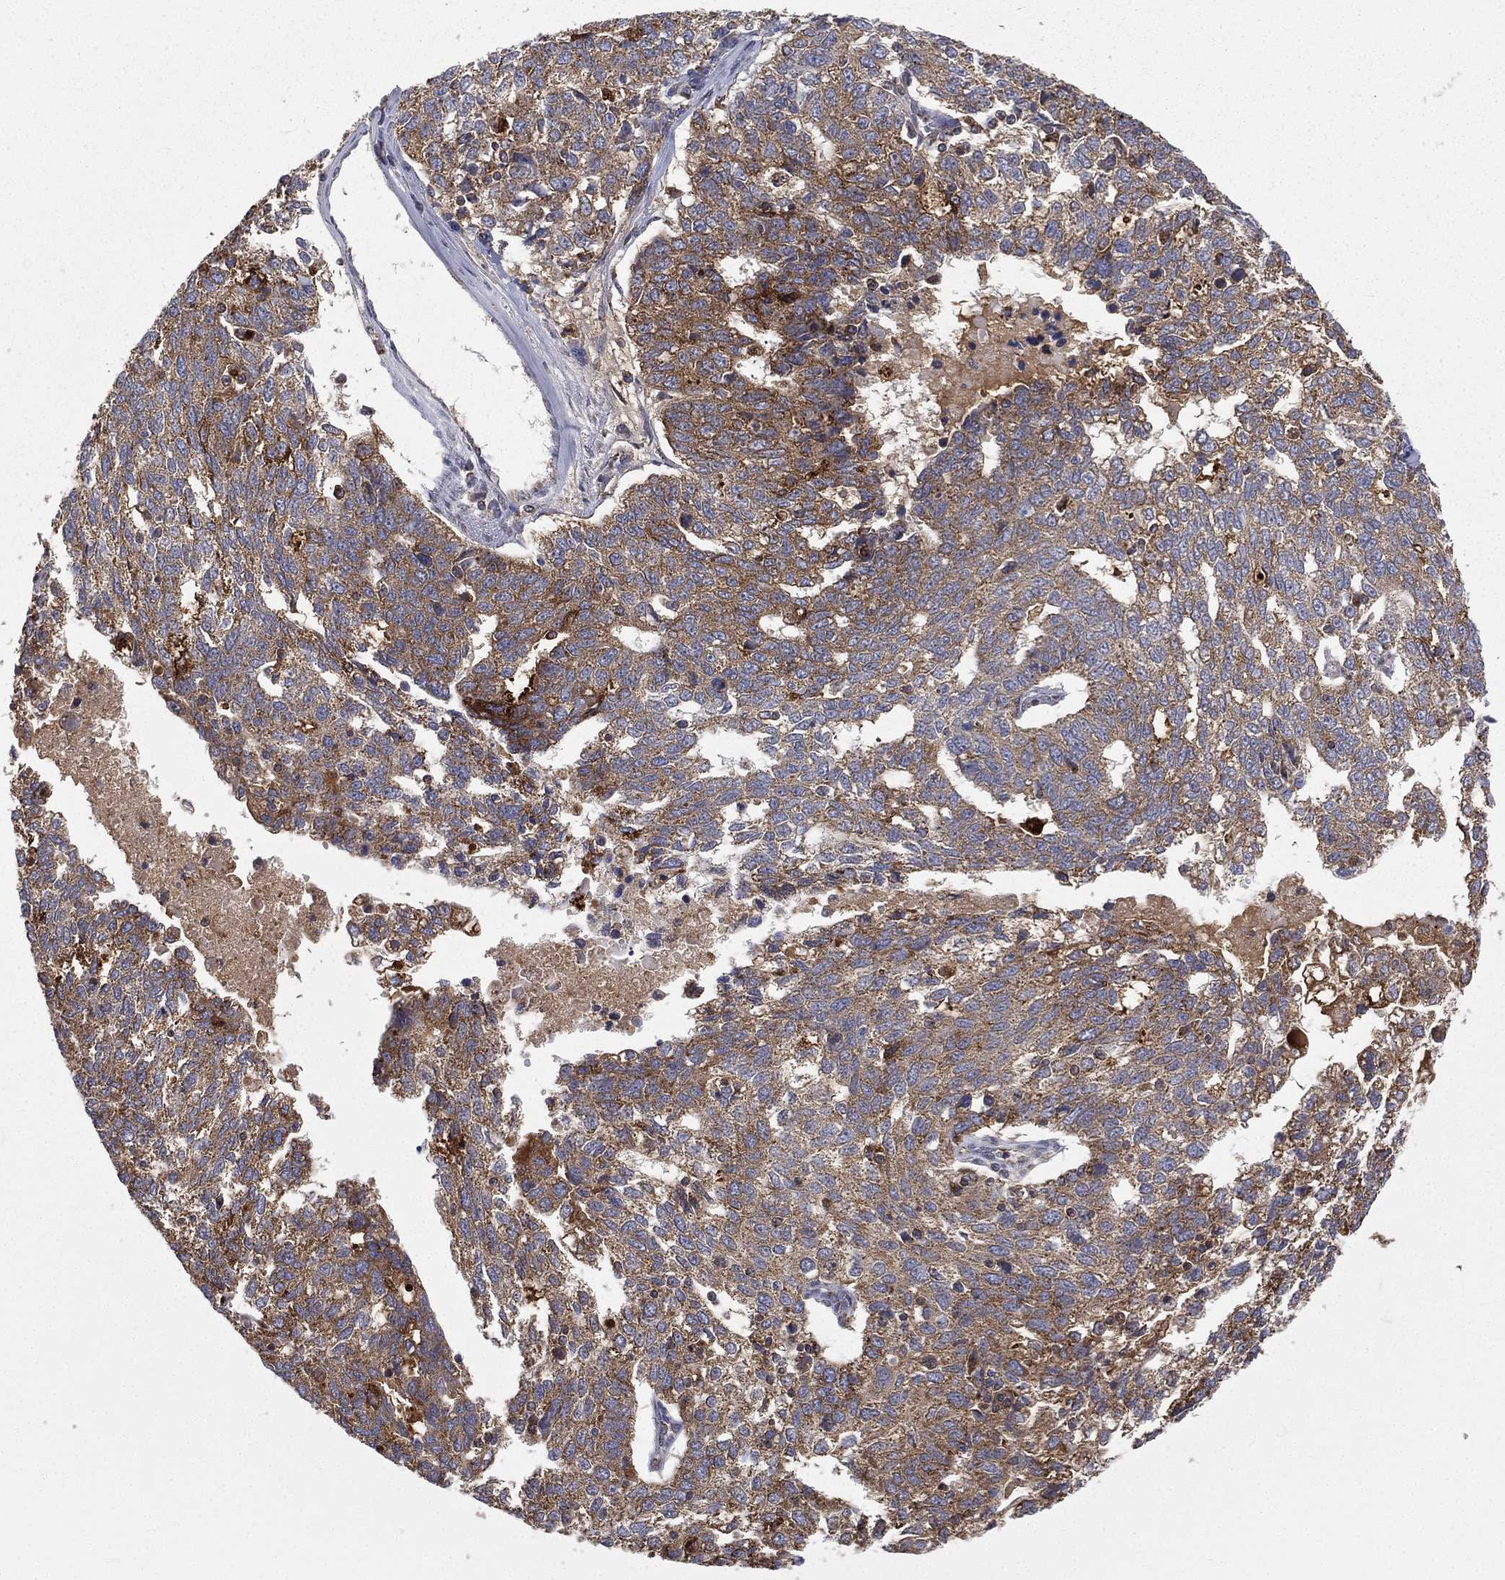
{"staining": {"intensity": "moderate", "quantity": ">75%", "location": "cytoplasmic/membranous"}, "tissue": "ovarian cancer", "cell_type": "Tumor cells", "image_type": "cancer", "snomed": [{"axis": "morphology", "description": "Cystadenocarcinoma, serous, NOS"}, {"axis": "topography", "description": "Ovary"}], "caption": "Immunohistochemistry (IHC) of human ovarian cancer (serous cystadenocarcinoma) demonstrates medium levels of moderate cytoplasmic/membranous positivity in approximately >75% of tumor cells.", "gene": "RIN3", "patient": {"sex": "female", "age": 71}}